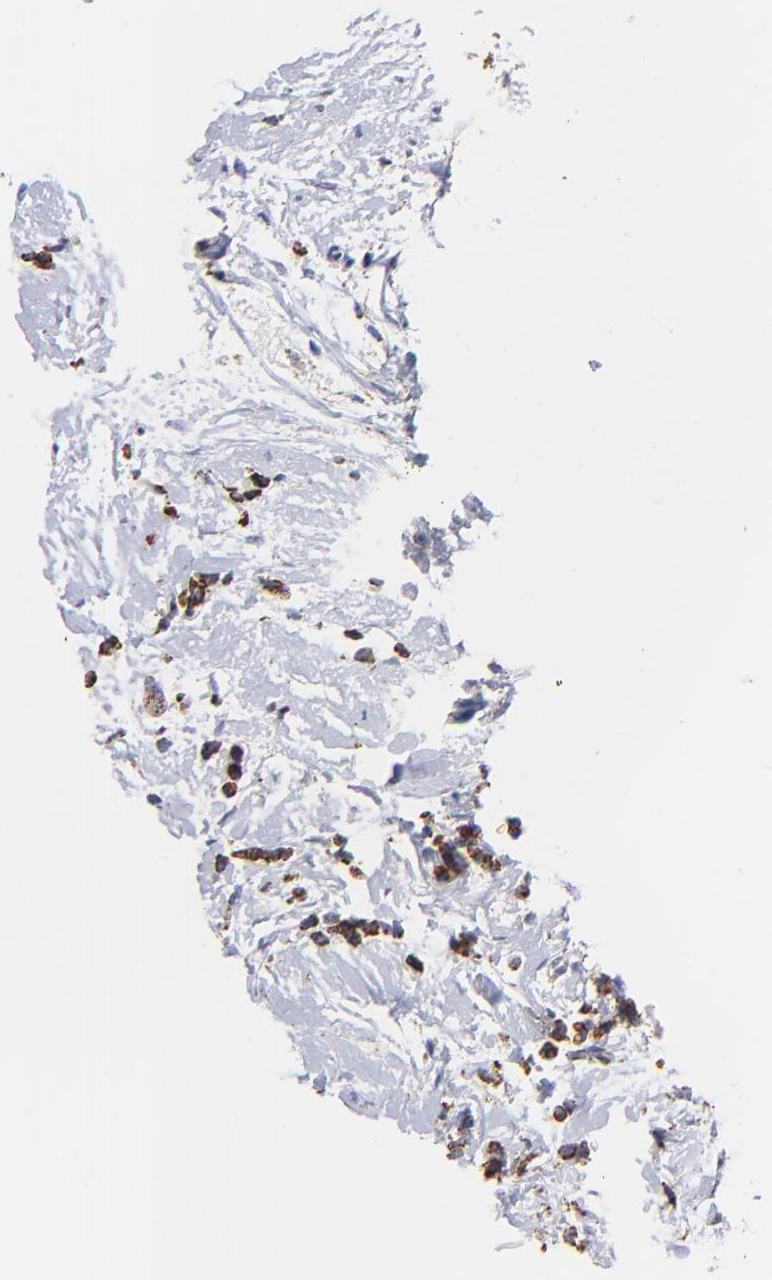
{"staining": {"intensity": "strong", "quantity": ">75%", "location": "cytoplasmic/membranous"}, "tissue": "breast cancer", "cell_type": "Tumor cells", "image_type": "cancer", "snomed": [{"axis": "morphology", "description": "Lobular carcinoma"}, {"axis": "topography", "description": "Breast"}], "caption": "This is an image of immunohistochemistry staining of breast cancer, which shows strong staining in the cytoplasmic/membranous of tumor cells.", "gene": "PHB1", "patient": {"sex": "female", "age": 56}}